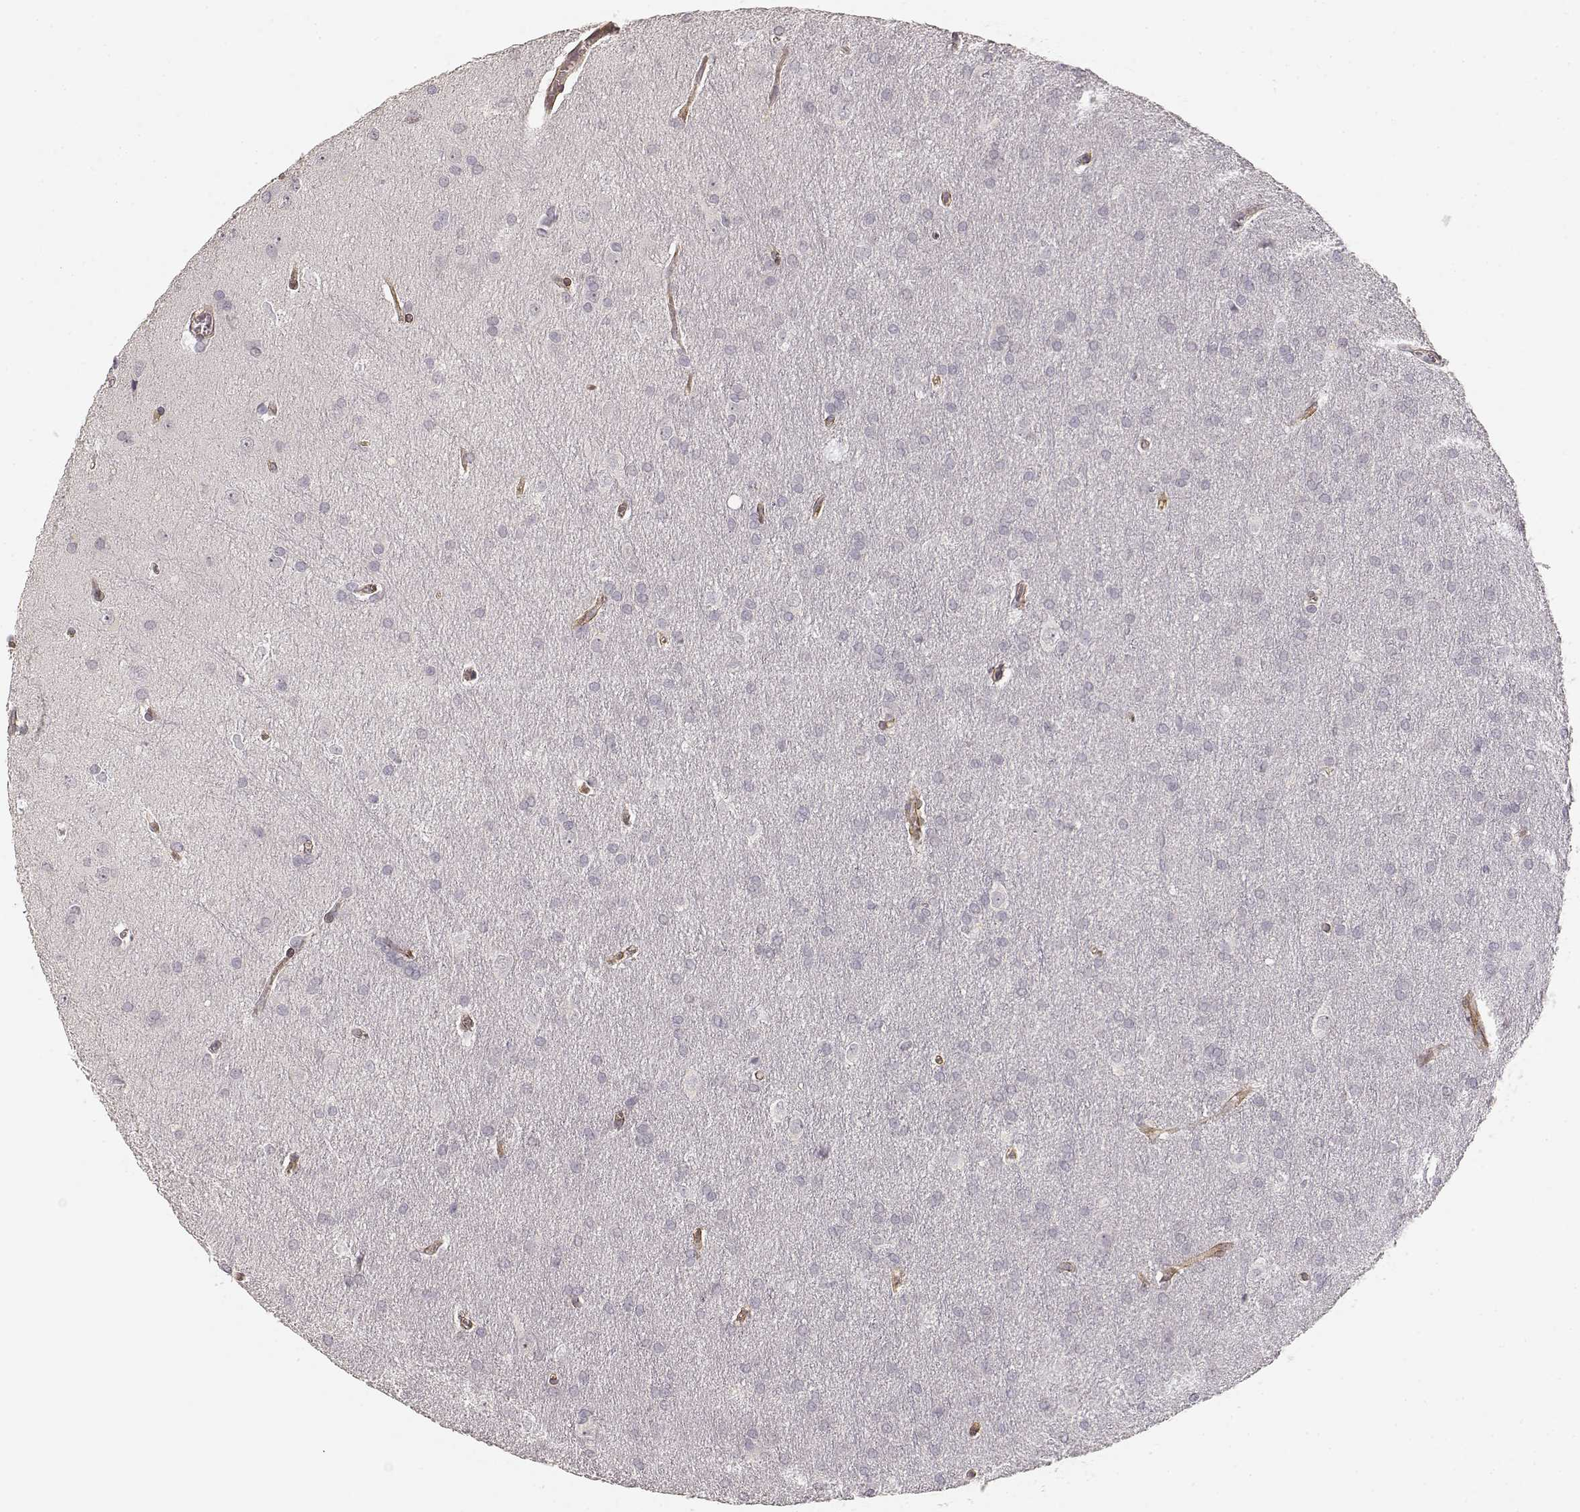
{"staining": {"intensity": "negative", "quantity": "none", "location": "none"}, "tissue": "glioma", "cell_type": "Tumor cells", "image_type": "cancer", "snomed": [{"axis": "morphology", "description": "Glioma, malignant, Low grade"}, {"axis": "topography", "description": "Brain"}], "caption": "An immunohistochemistry (IHC) photomicrograph of malignant glioma (low-grade) is shown. There is no staining in tumor cells of malignant glioma (low-grade).", "gene": "LAMA4", "patient": {"sex": "female", "age": 32}}